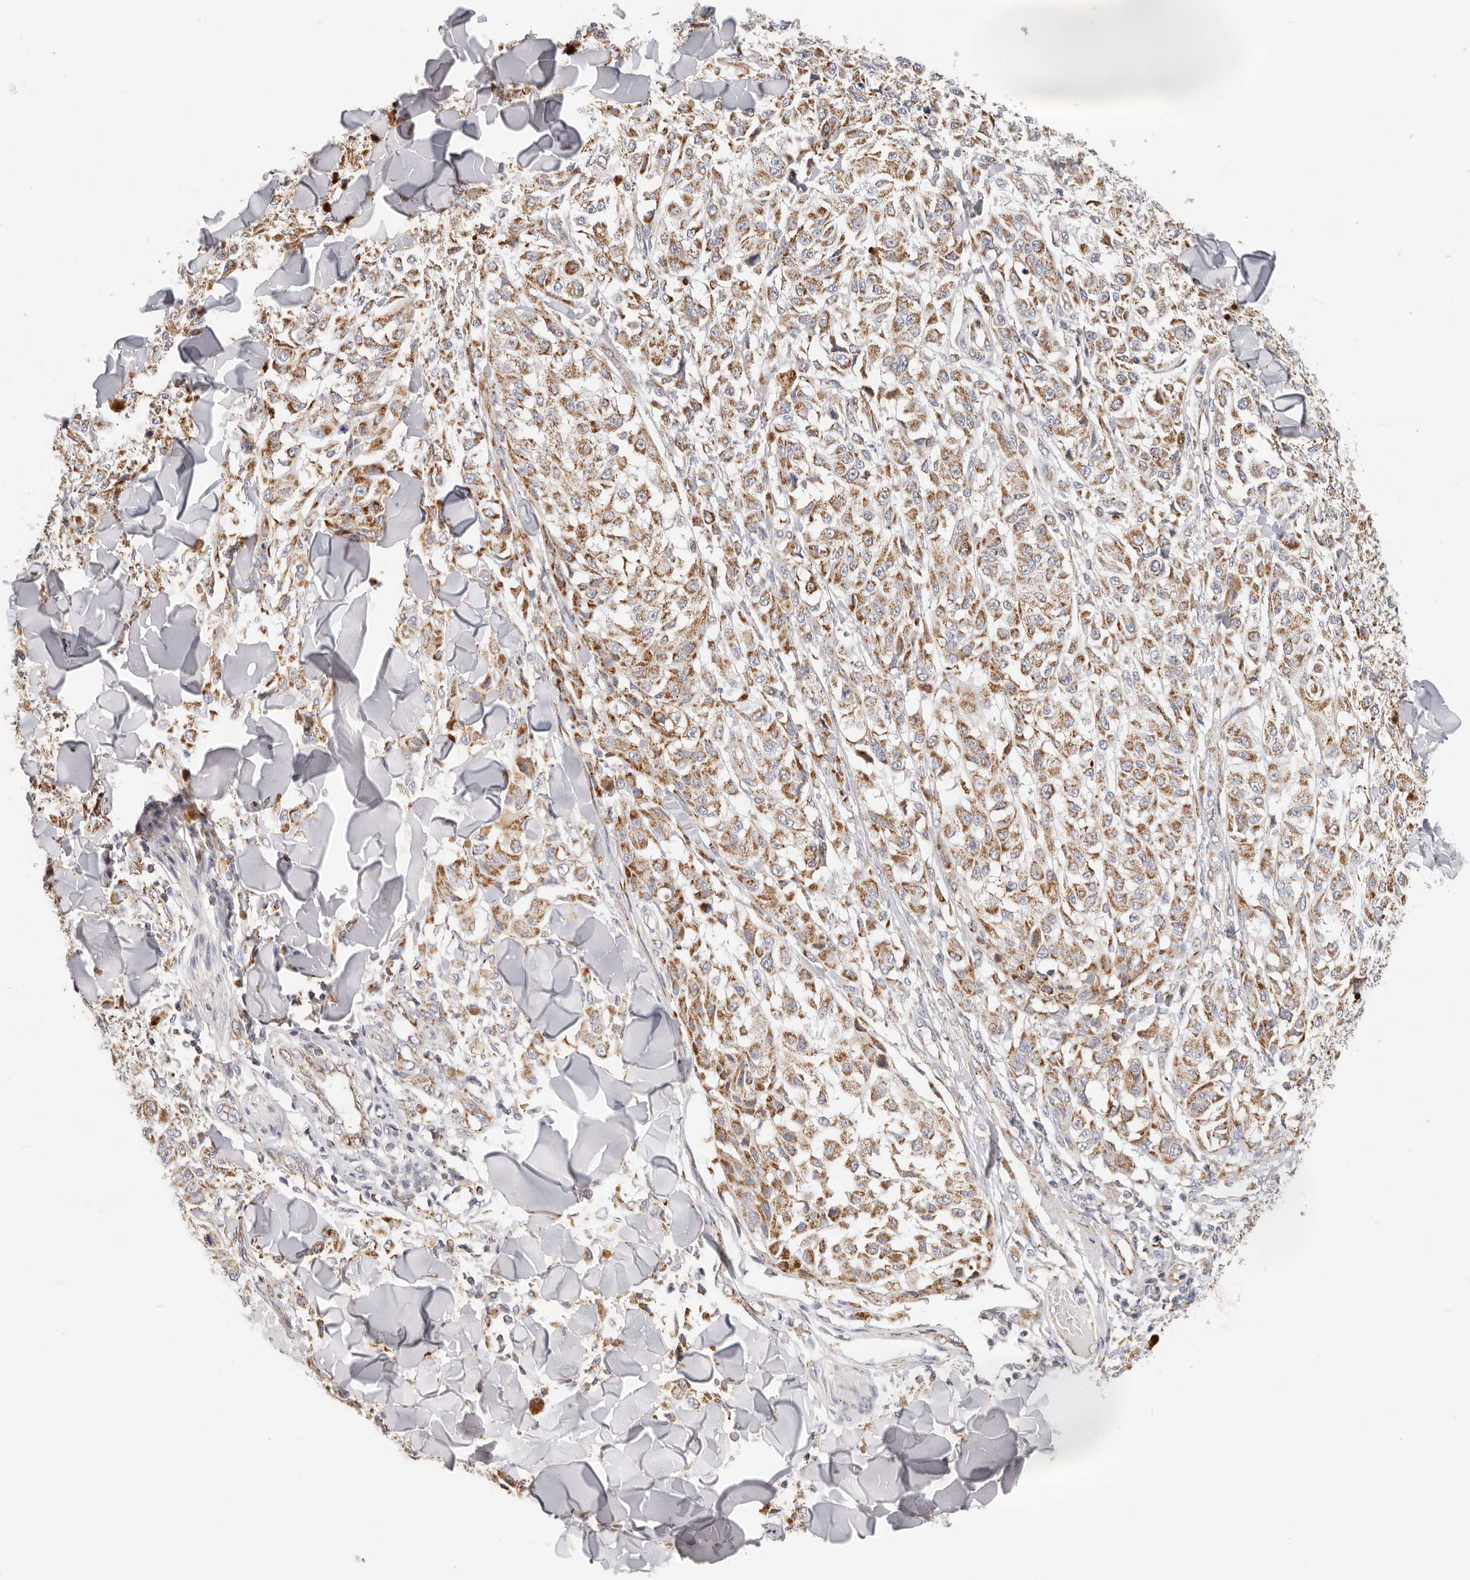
{"staining": {"intensity": "moderate", "quantity": ">75%", "location": "cytoplasmic/membranous"}, "tissue": "melanoma", "cell_type": "Tumor cells", "image_type": "cancer", "snomed": [{"axis": "morphology", "description": "Malignant melanoma, NOS"}, {"axis": "topography", "description": "Skin"}], "caption": "Moderate cytoplasmic/membranous staining is seen in approximately >75% of tumor cells in melanoma.", "gene": "AFDN", "patient": {"sex": "female", "age": 64}}